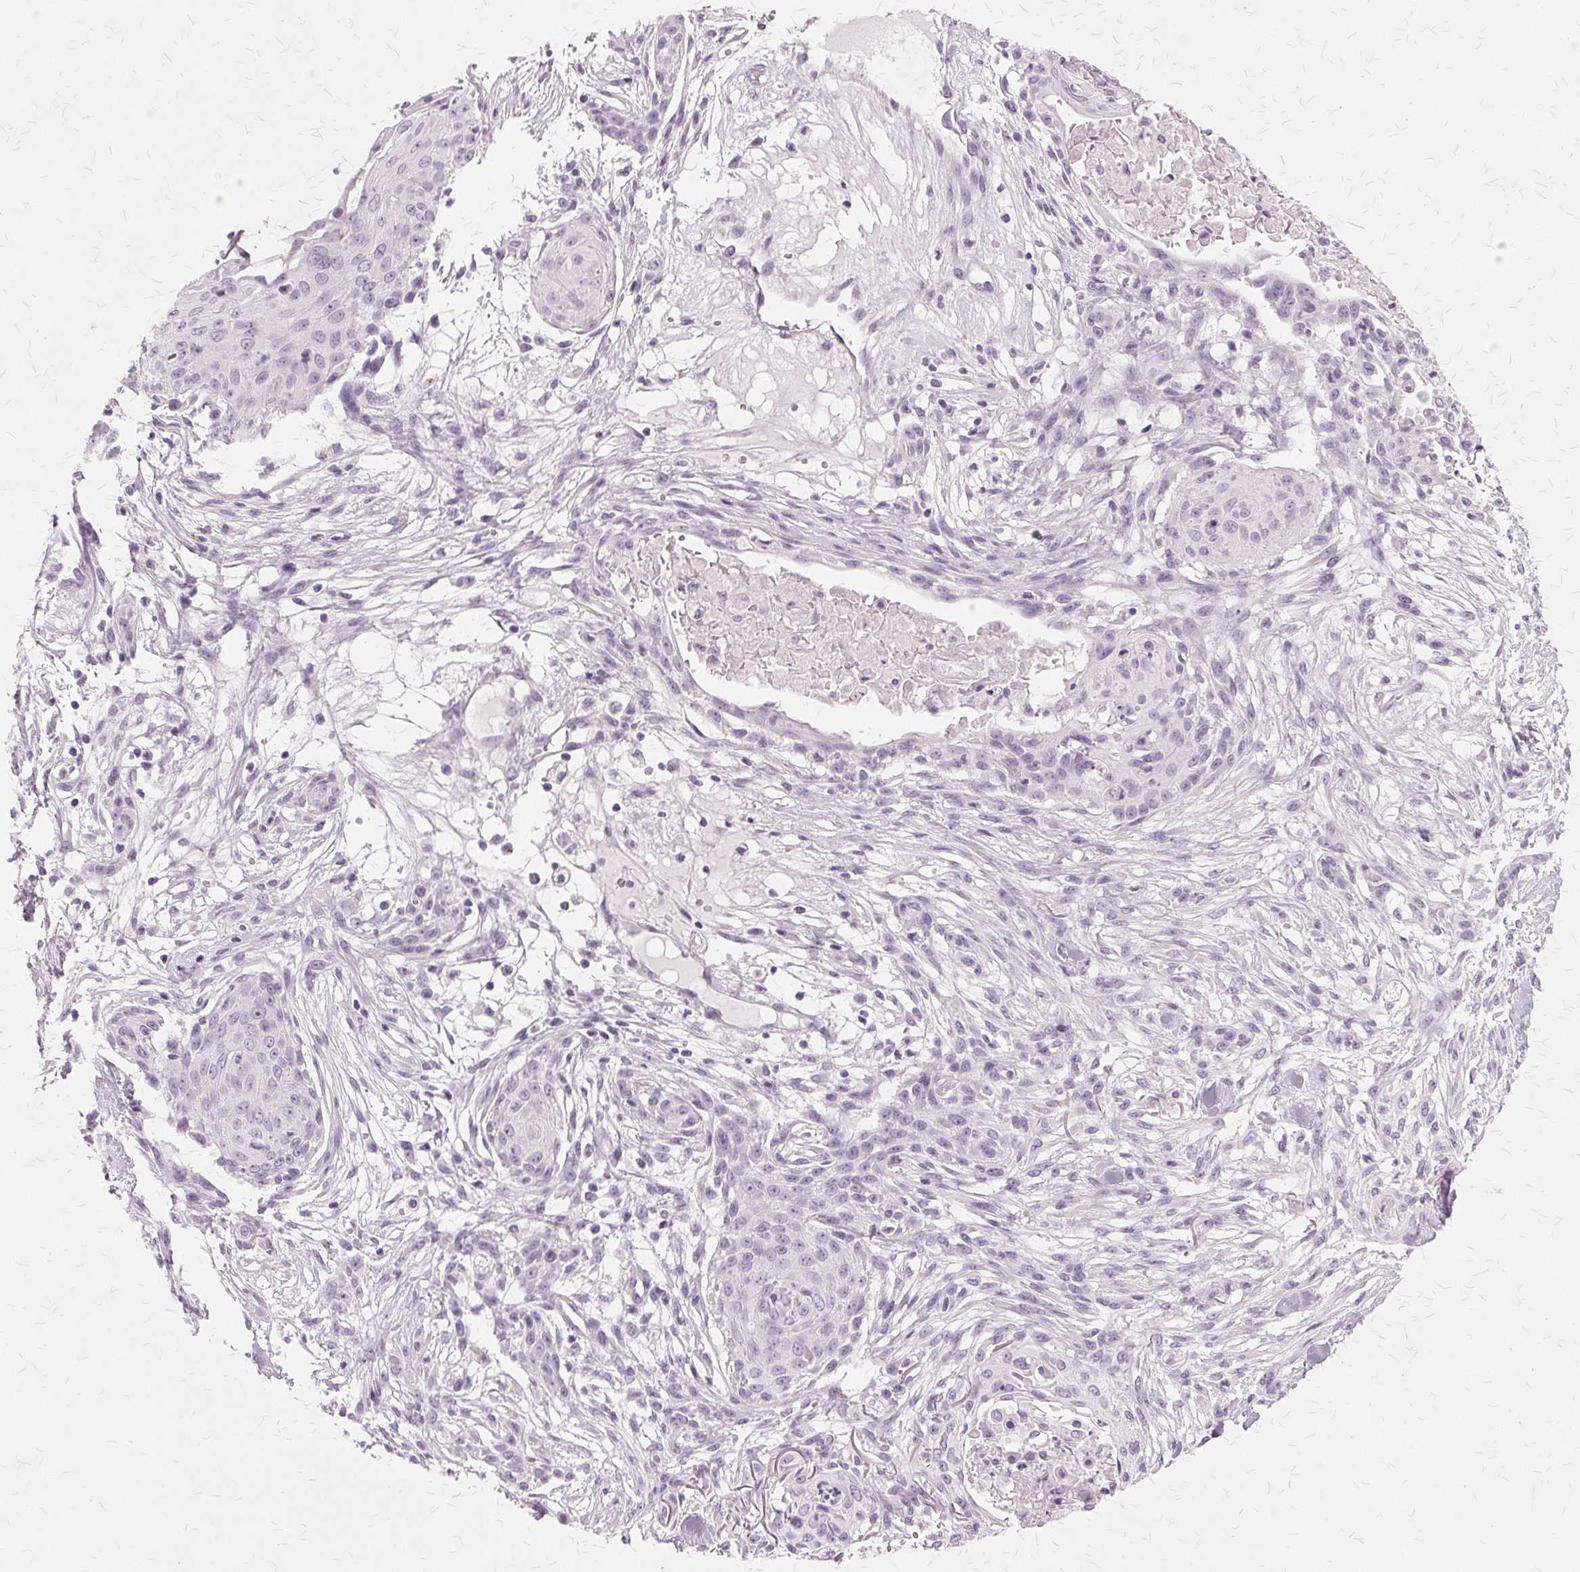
{"staining": {"intensity": "negative", "quantity": "none", "location": "none"}, "tissue": "skin cancer", "cell_type": "Tumor cells", "image_type": "cancer", "snomed": [{"axis": "morphology", "description": "Squamous cell carcinoma, NOS"}, {"axis": "topography", "description": "Skin"}], "caption": "The IHC micrograph has no significant staining in tumor cells of skin cancer (squamous cell carcinoma) tissue. (DAB IHC, high magnification).", "gene": "SLC45A3", "patient": {"sex": "female", "age": 59}}